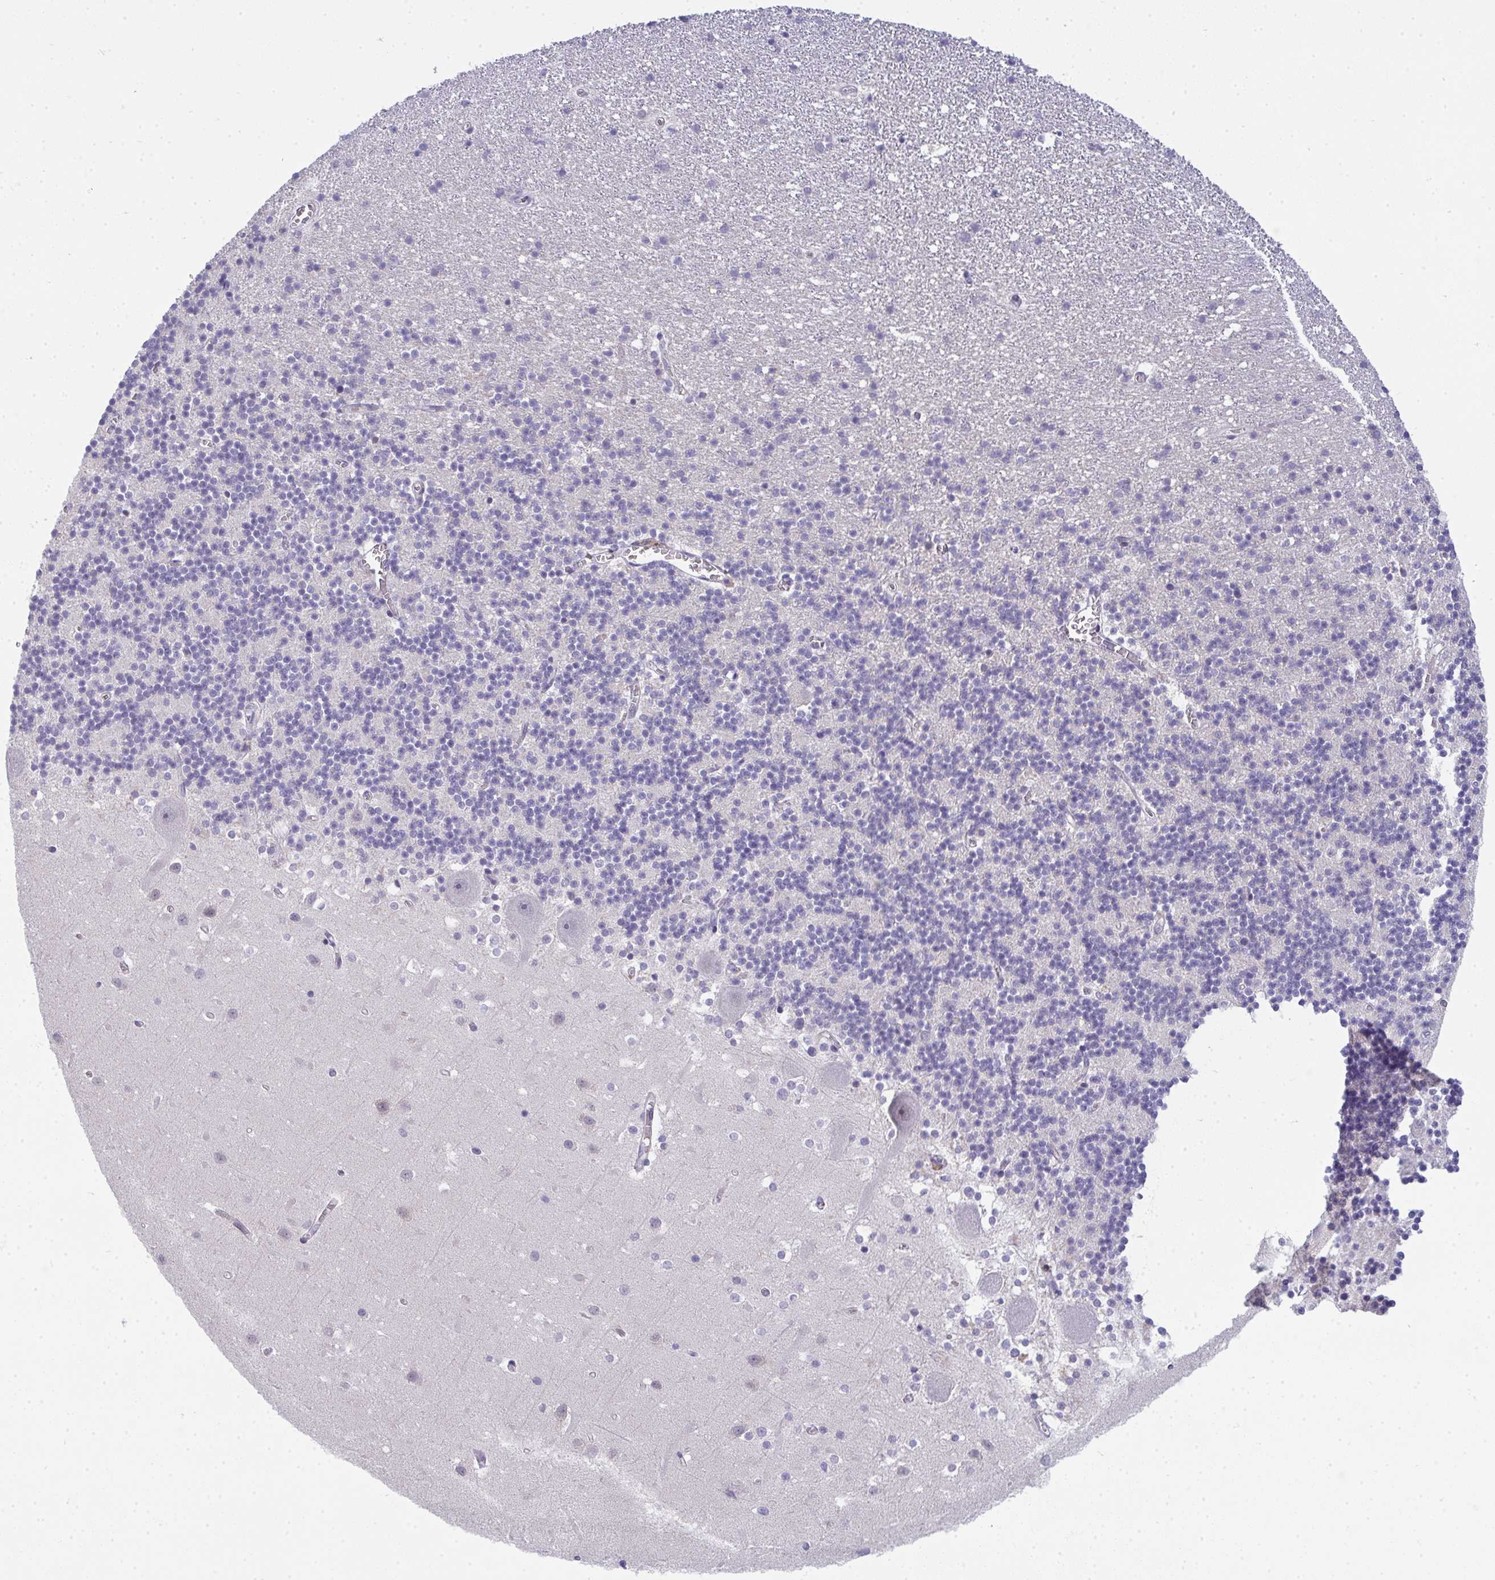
{"staining": {"intensity": "negative", "quantity": "none", "location": "none"}, "tissue": "cerebellum", "cell_type": "Cells in granular layer", "image_type": "normal", "snomed": [{"axis": "morphology", "description": "Normal tissue, NOS"}, {"axis": "topography", "description": "Cerebellum"}], "caption": "Immunohistochemical staining of normal cerebellum exhibits no significant expression in cells in granular layer.", "gene": "TMEM82", "patient": {"sex": "male", "age": 54}}